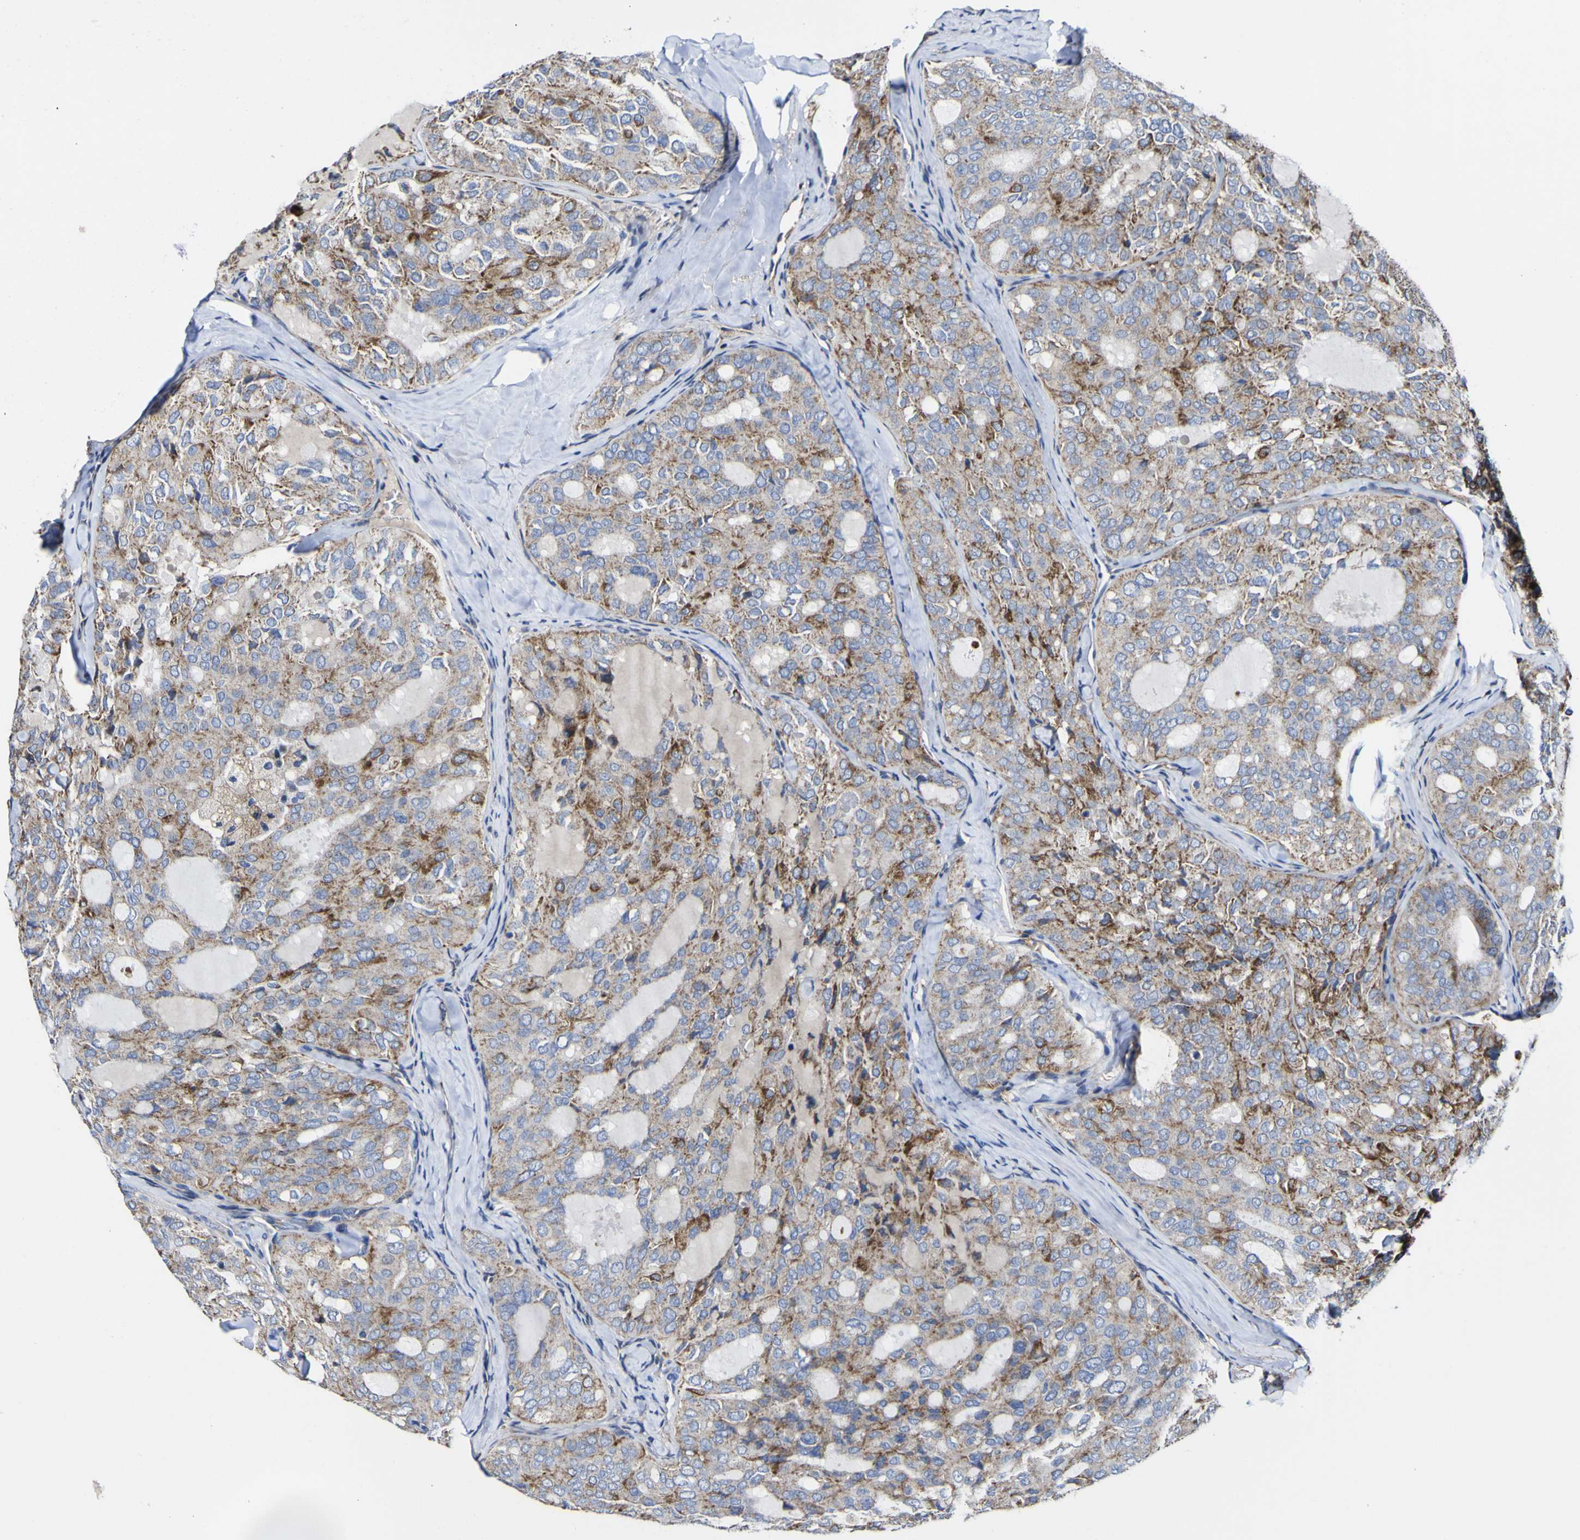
{"staining": {"intensity": "moderate", "quantity": ">75%", "location": "cytoplasmic/membranous"}, "tissue": "thyroid cancer", "cell_type": "Tumor cells", "image_type": "cancer", "snomed": [{"axis": "morphology", "description": "Follicular adenoma carcinoma, NOS"}, {"axis": "topography", "description": "Thyroid gland"}], "caption": "Immunohistochemistry (DAB) staining of human thyroid cancer displays moderate cytoplasmic/membranous protein positivity in approximately >75% of tumor cells.", "gene": "CCDC90B", "patient": {"sex": "male", "age": 75}}